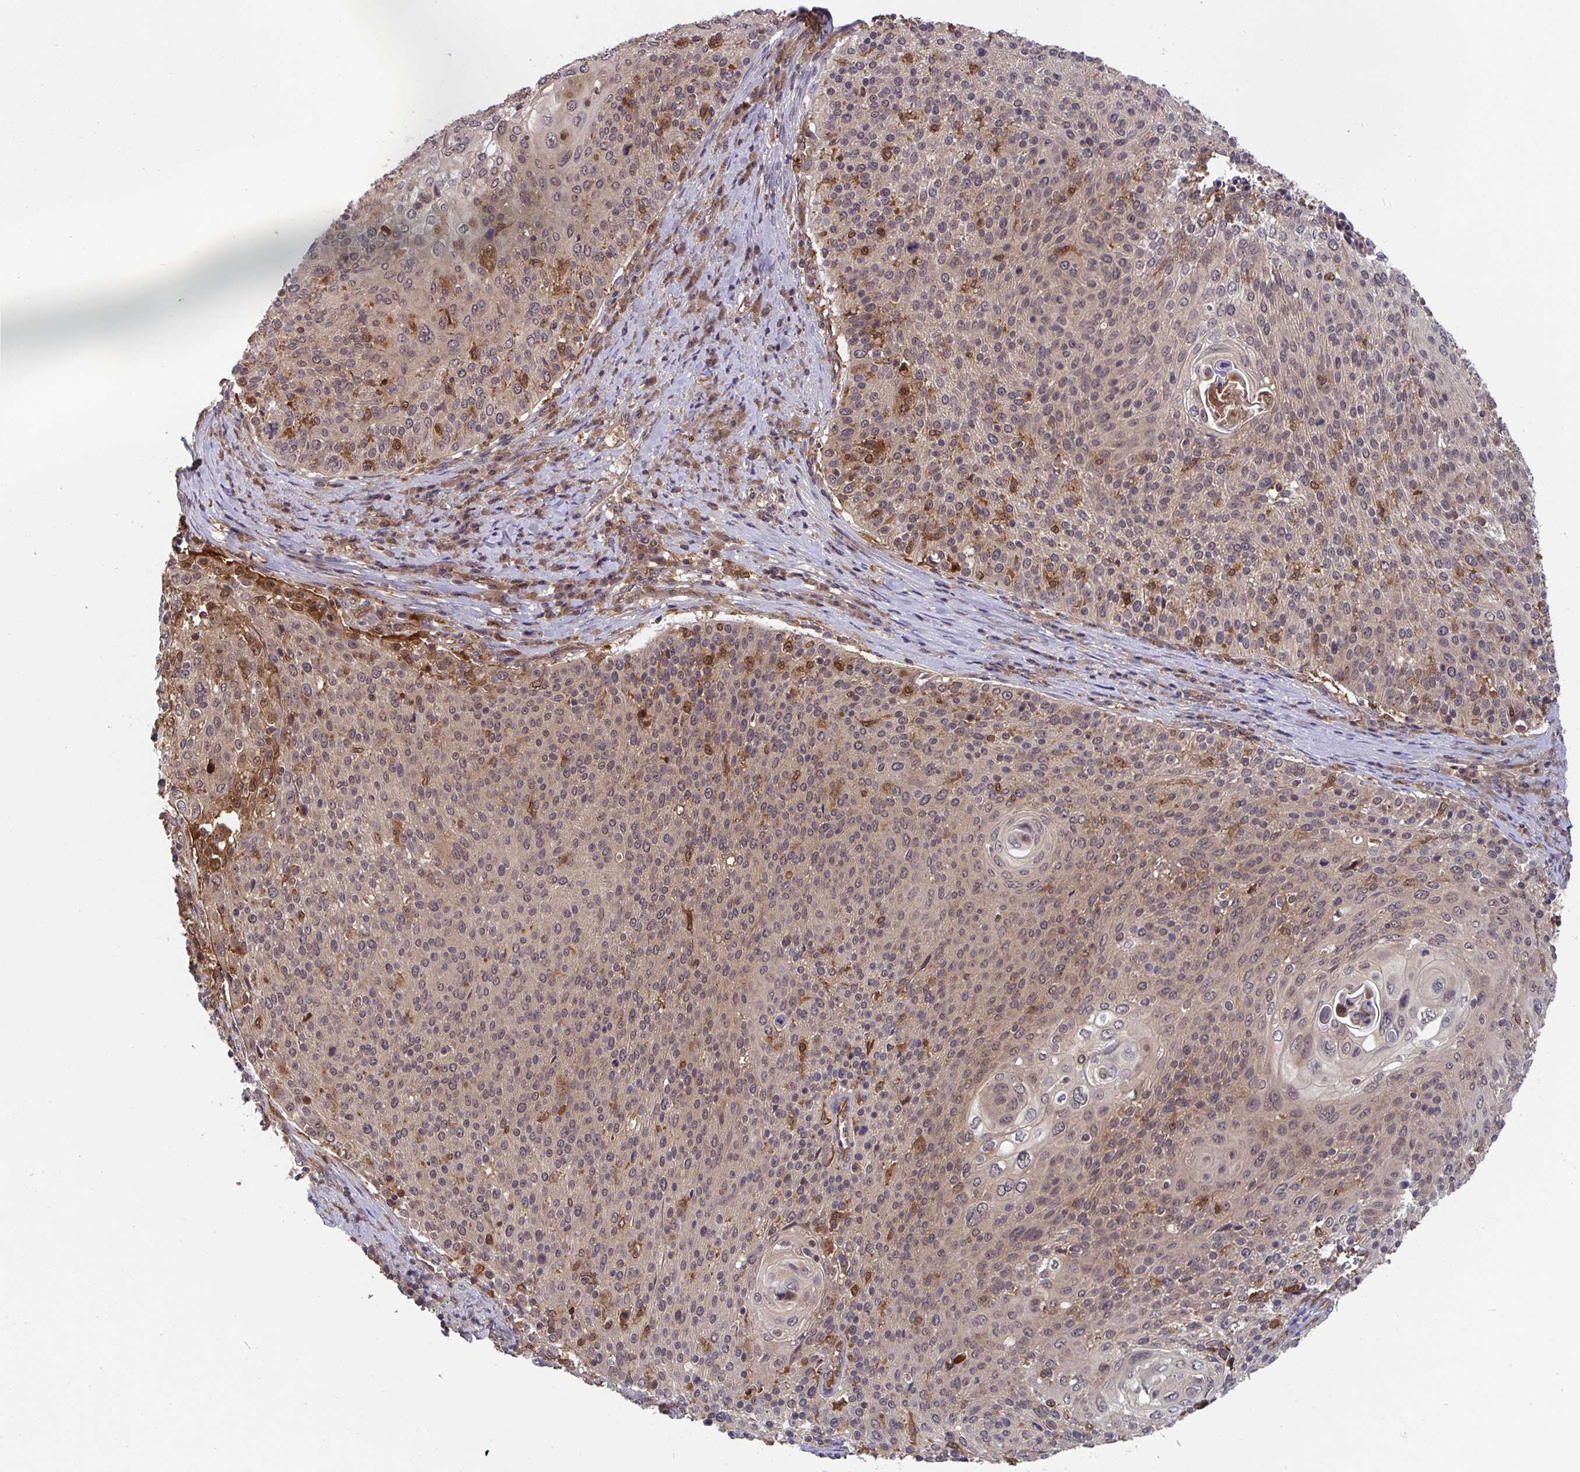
{"staining": {"intensity": "weak", "quantity": "25%-75%", "location": "cytoplasmic/membranous,nuclear"}, "tissue": "cervical cancer", "cell_type": "Tumor cells", "image_type": "cancer", "snomed": [{"axis": "morphology", "description": "Squamous cell carcinoma, NOS"}, {"axis": "topography", "description": "Cervix"}], "caption": "The histopathology image exhibits a brown stain indicating the presence of a protein in the cytoplasmic/membranous and nuclear of tumor cells in cervical cancer (squamous cell carcinoma).", "gene": "TIGAR", "patient": {"sex": "female", "age": 31}}